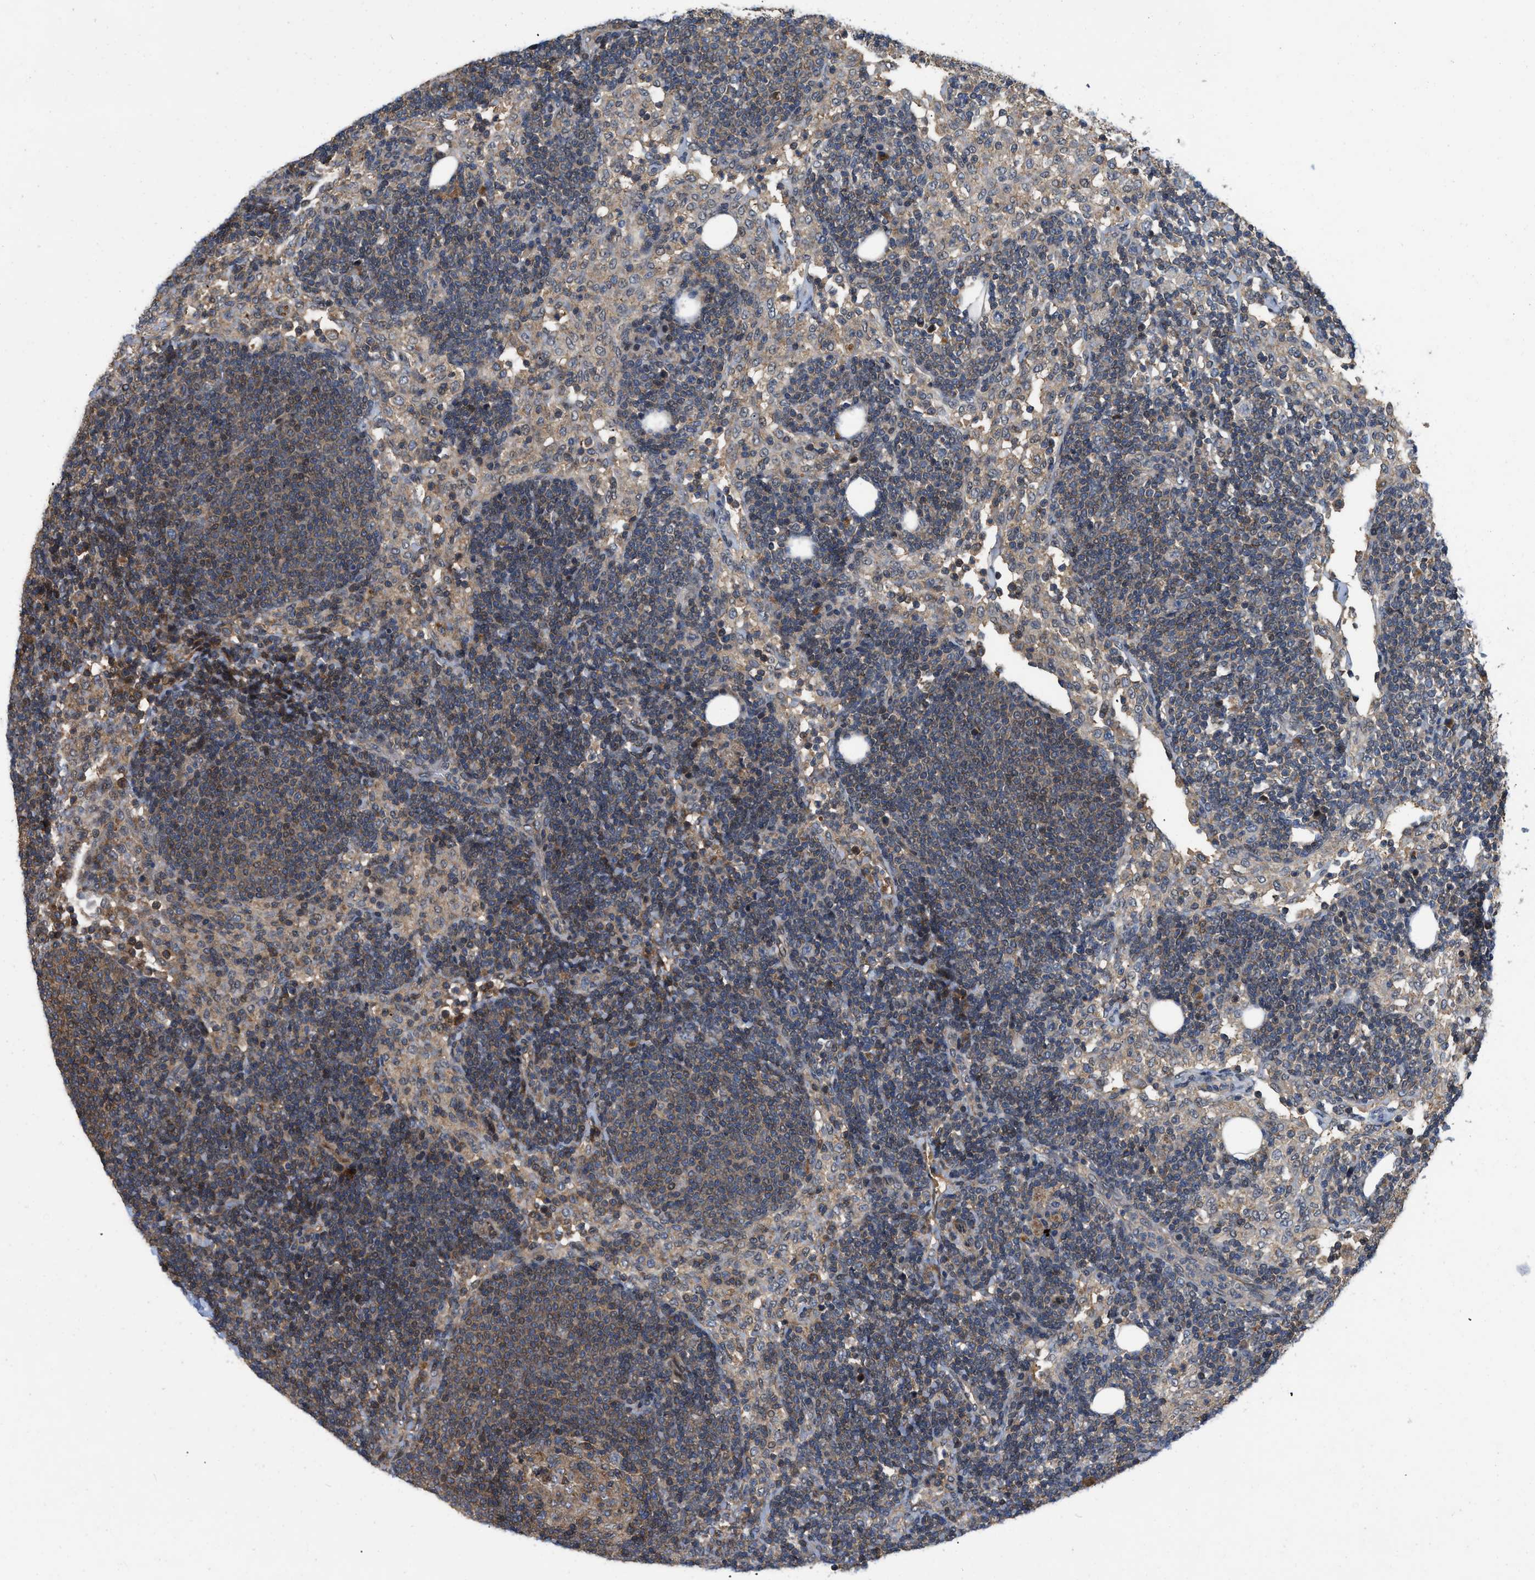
{"staining": {"intensity": "moderate", "quantity": ">75%", "location": "cytoplasmic/membranous"}, "tissue": "lymph node", "cell_type": "Germinal center cells", "image_type": "normal", "snomed": [{"axis": "morphology", "description": "Normal tissue, NOS"}, {"axis": "morphology", "description": "Carcinoid, malignant, NOS"}, {"axis": "topography", "description": "Lymph node"}], "caption": "An IHC photomicrograph of benign tissue is shown. Protein staining in brown labels moderate cytoplasmic/membranous positivity in lymph node within germinal center cells. The staining was performed using DAB (3,3'-diaminobenzidine), with brown indicating positive protein expression. Nuclei are stained blue with hematoxylin.", "gene": "PRDM14", "patient": {"sex": "male", "age": 47}}